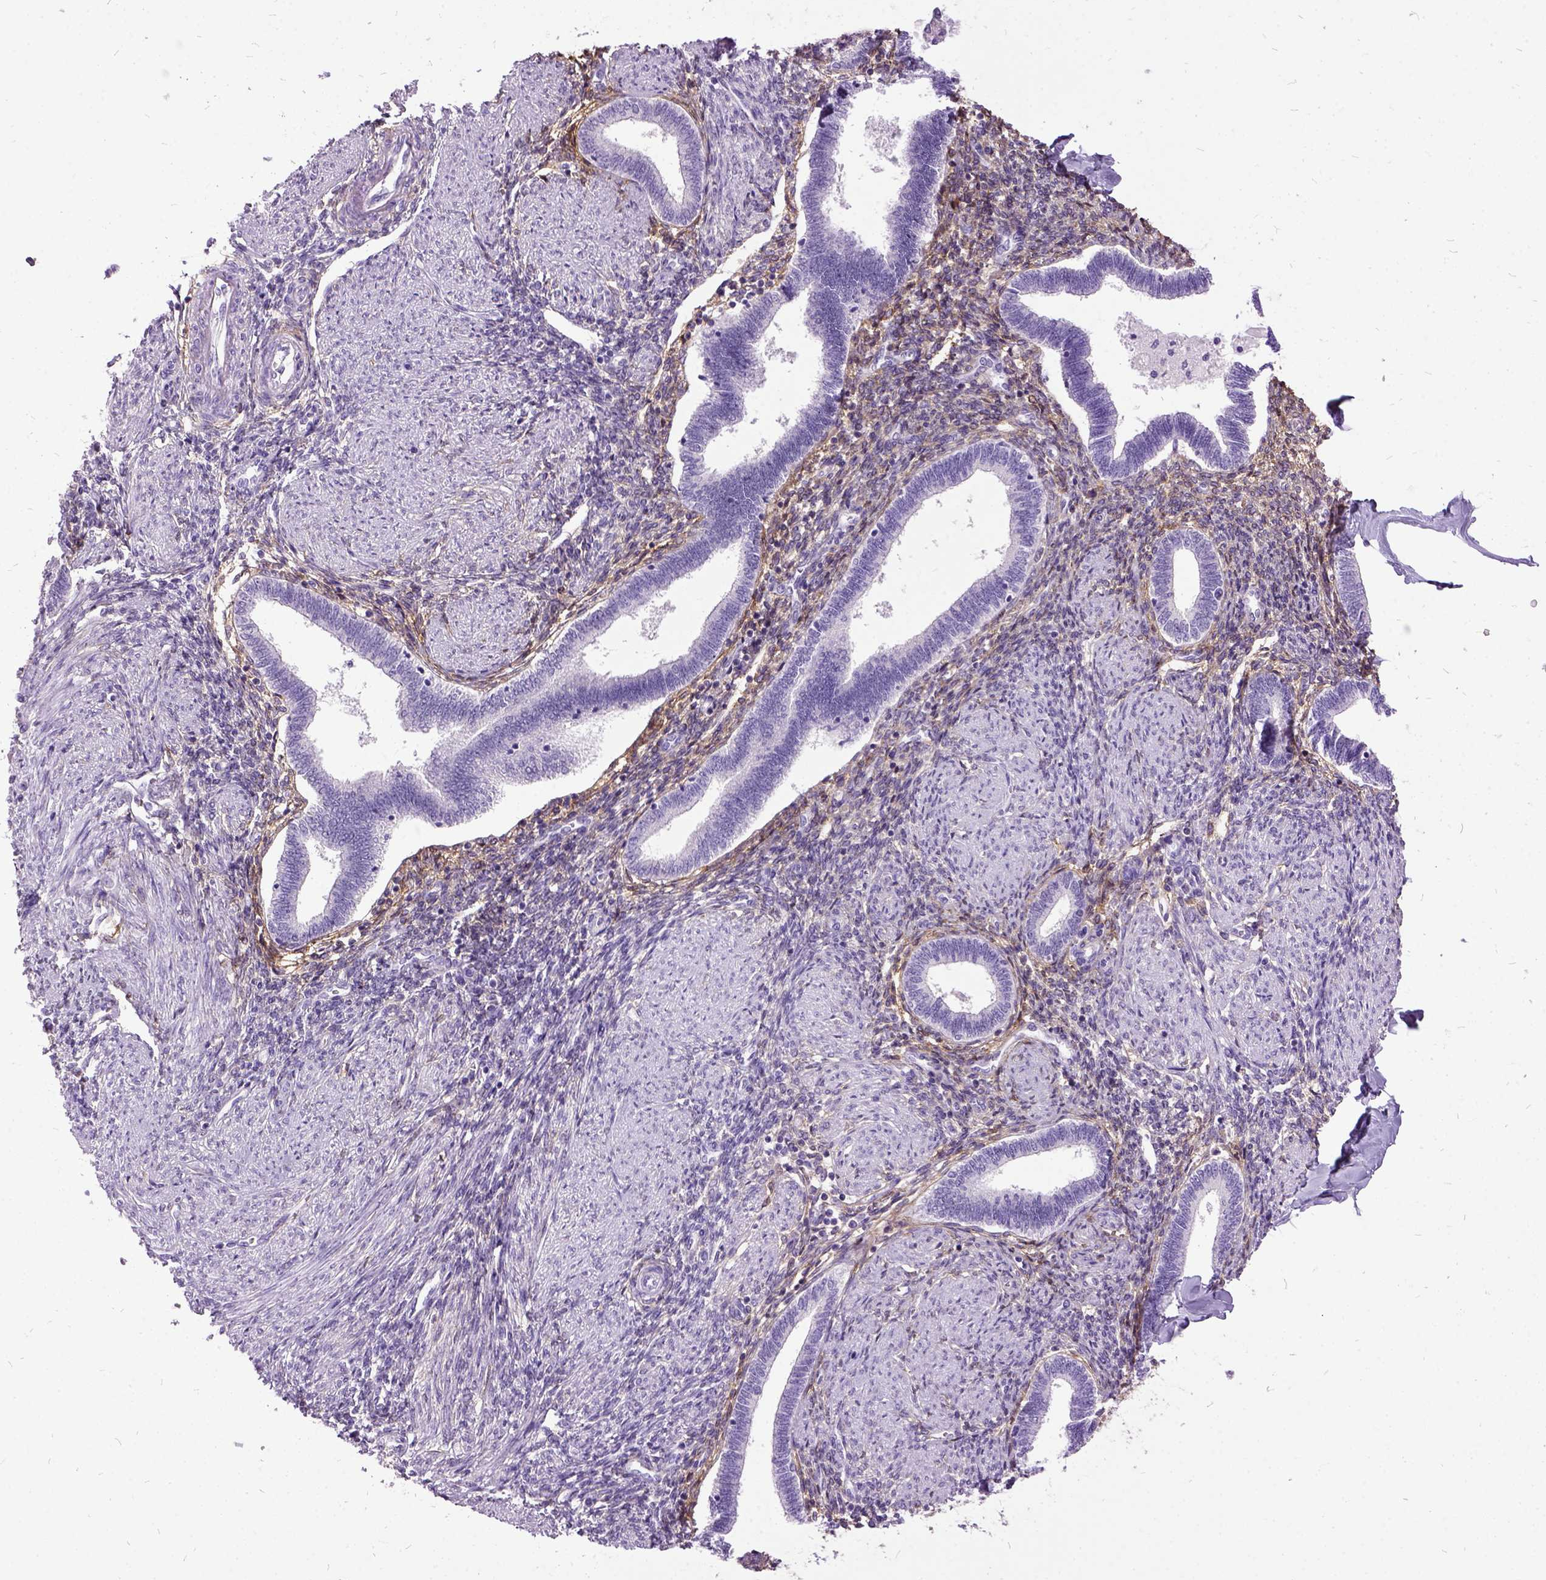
{"staining": {"intensity": "moderate", "quantity": "25%-75%", "location": "cytoplasmic/membranous"}, "tissue": "endometrium", "cell_type": "Cells in endometrial stroma", "image_type": "normal", "snomed": [{"axis": "morphology", "description": "Normal tissue, NOS"}, {"axis": "topography", "description": "Endometrium"}], "caption": "Protein analysis of benign endometrium reveals moderate cytoplasmic/membranous expression in about 25%-75% of cells in endometrial stroma.", "gene": "MME", "patient": {"sex": "female", "age": 42}}